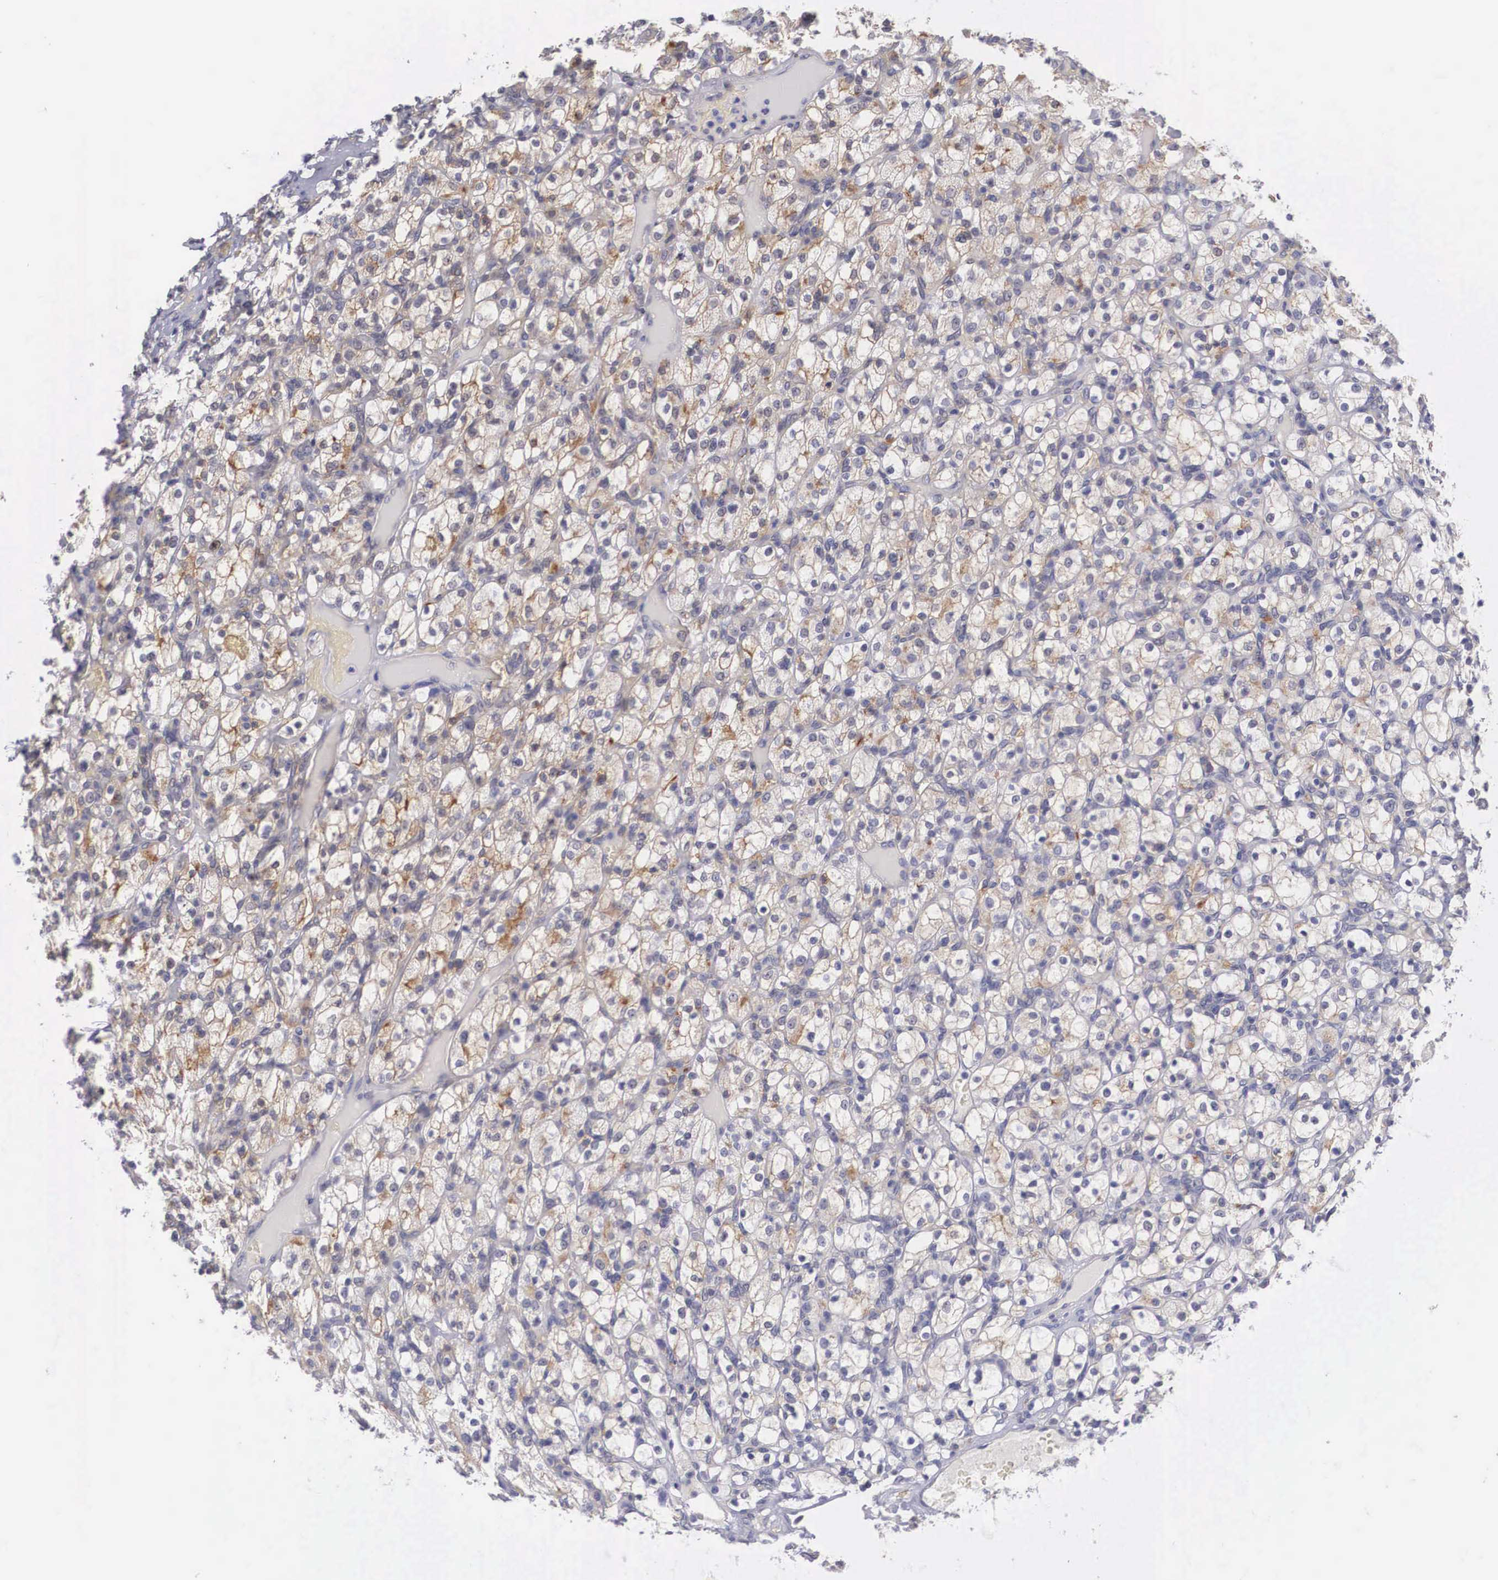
{"staining": {"intensity": "moderate", "quantity": "<25%", "location": "cytoplasmic/membranous"}, "tissue": "renal cancer", "cell_type": "Tumor cells", "image_type": "cancer", "snomed": [{"axis": "morphology", "description": "Adenocarcinoma, NOS"}, {"axis": "topography", "description": "Kidney"}], "caption": "IHC (DAB (3,3'-diaminobenzidine)) staining of human renal cancer exhibits moderate cytoplasmic/membranous protein positivity in about <25% of tumor cells.", "gene": "NR4A2", "patient": {"sex": "female", "age": 83}}